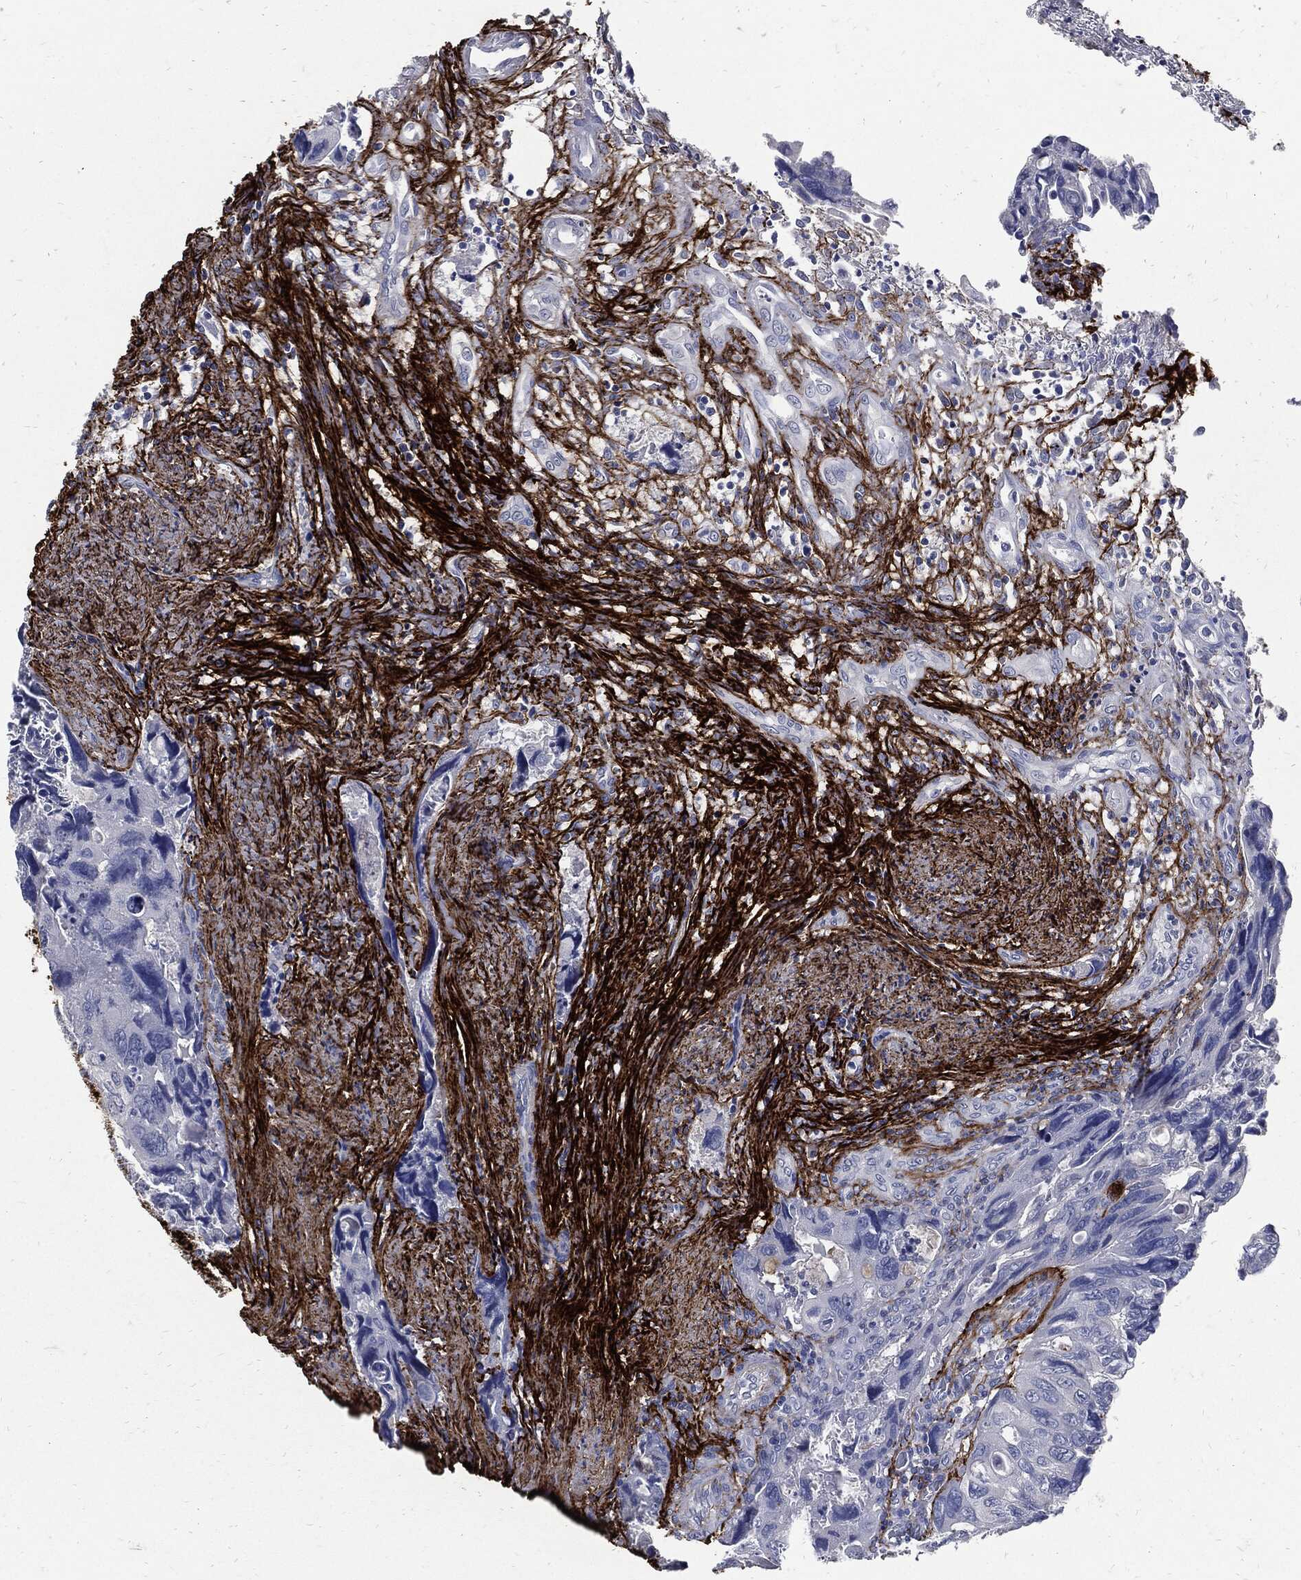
{"staining": {"intensity": "negative", "quantity": "none", "location": "none"}, "tissue": "colorectal cancer", "cell_type": "Tumor cells", "image_type": "cancer", "snomed": [{"axis": "morphology", "description": "Adenocarcinoma, NOS"}, {"axis": "topography", "description": "Rectum"}], "caption": "DAB (3,3'-diaminobenzidine) immunohistochemical staining of colorectal cancer exhibits no significant expression in tumor cells. The staining was performed using DAB to visualize the protein expression in brown, while the nuclei were stained in blue with hematoxylin (Magnification: 20x).", "gene": "FBN1", "patient": {"sex": "male", "age": 62}}